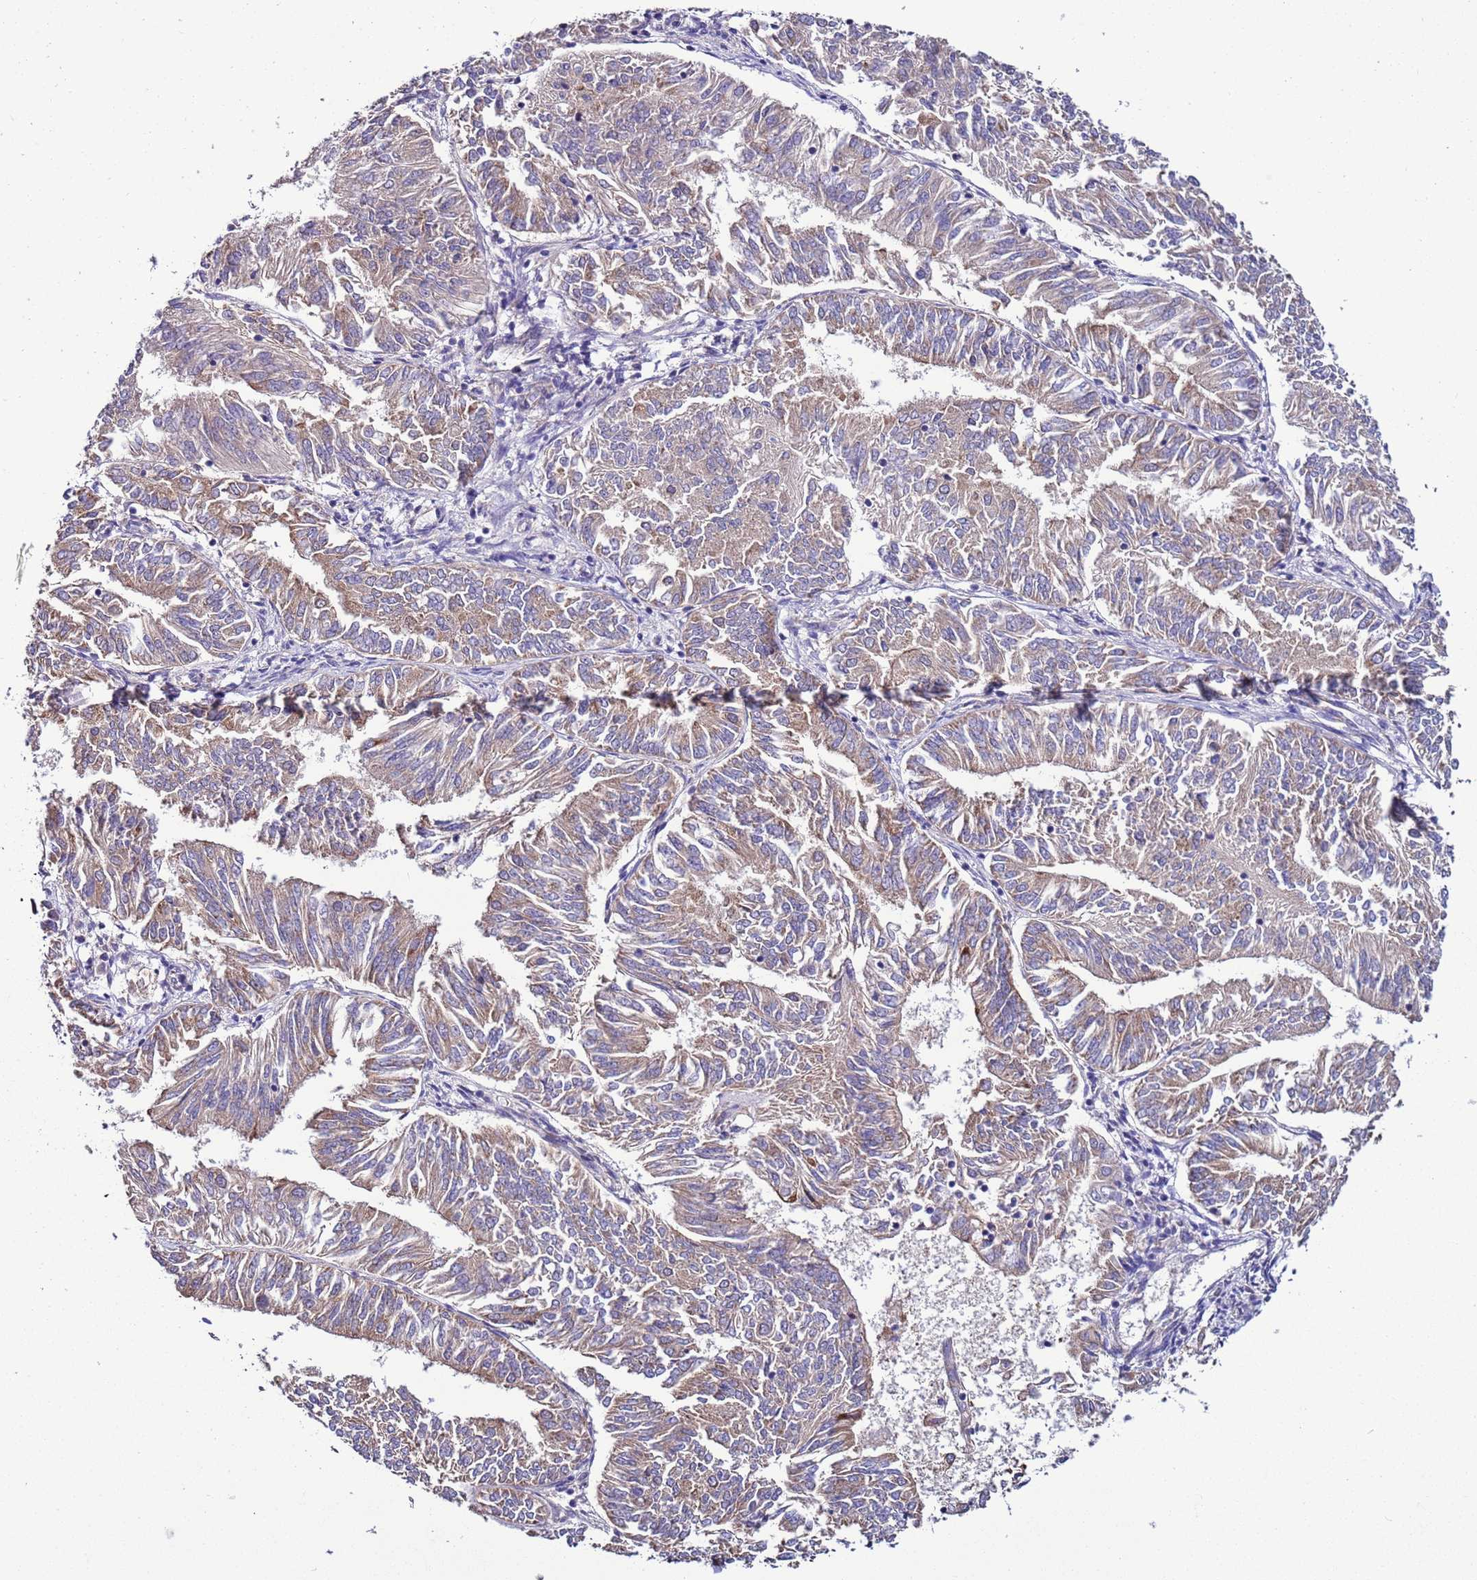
{"staining": {"intensity": "weak", "quantity": ">75%", "location": "cytoplasmic/membranous"}, "tissue": "endometrial cancer", "cell_type": "Tumor cells", "image_type": "cancer", "snomed": [{"axis": "morphology", "description": "Adenocarcinoma, NOS"}, {"axis": "topography", "description": "Endometrium"}], "caption": "Weak cytoplasmic/membranous protein positivity is identified in about >75% of tumor cells in endometrial cancer.", "gene": "AHI1", "patient": {"sex": "female", "age": 58}}